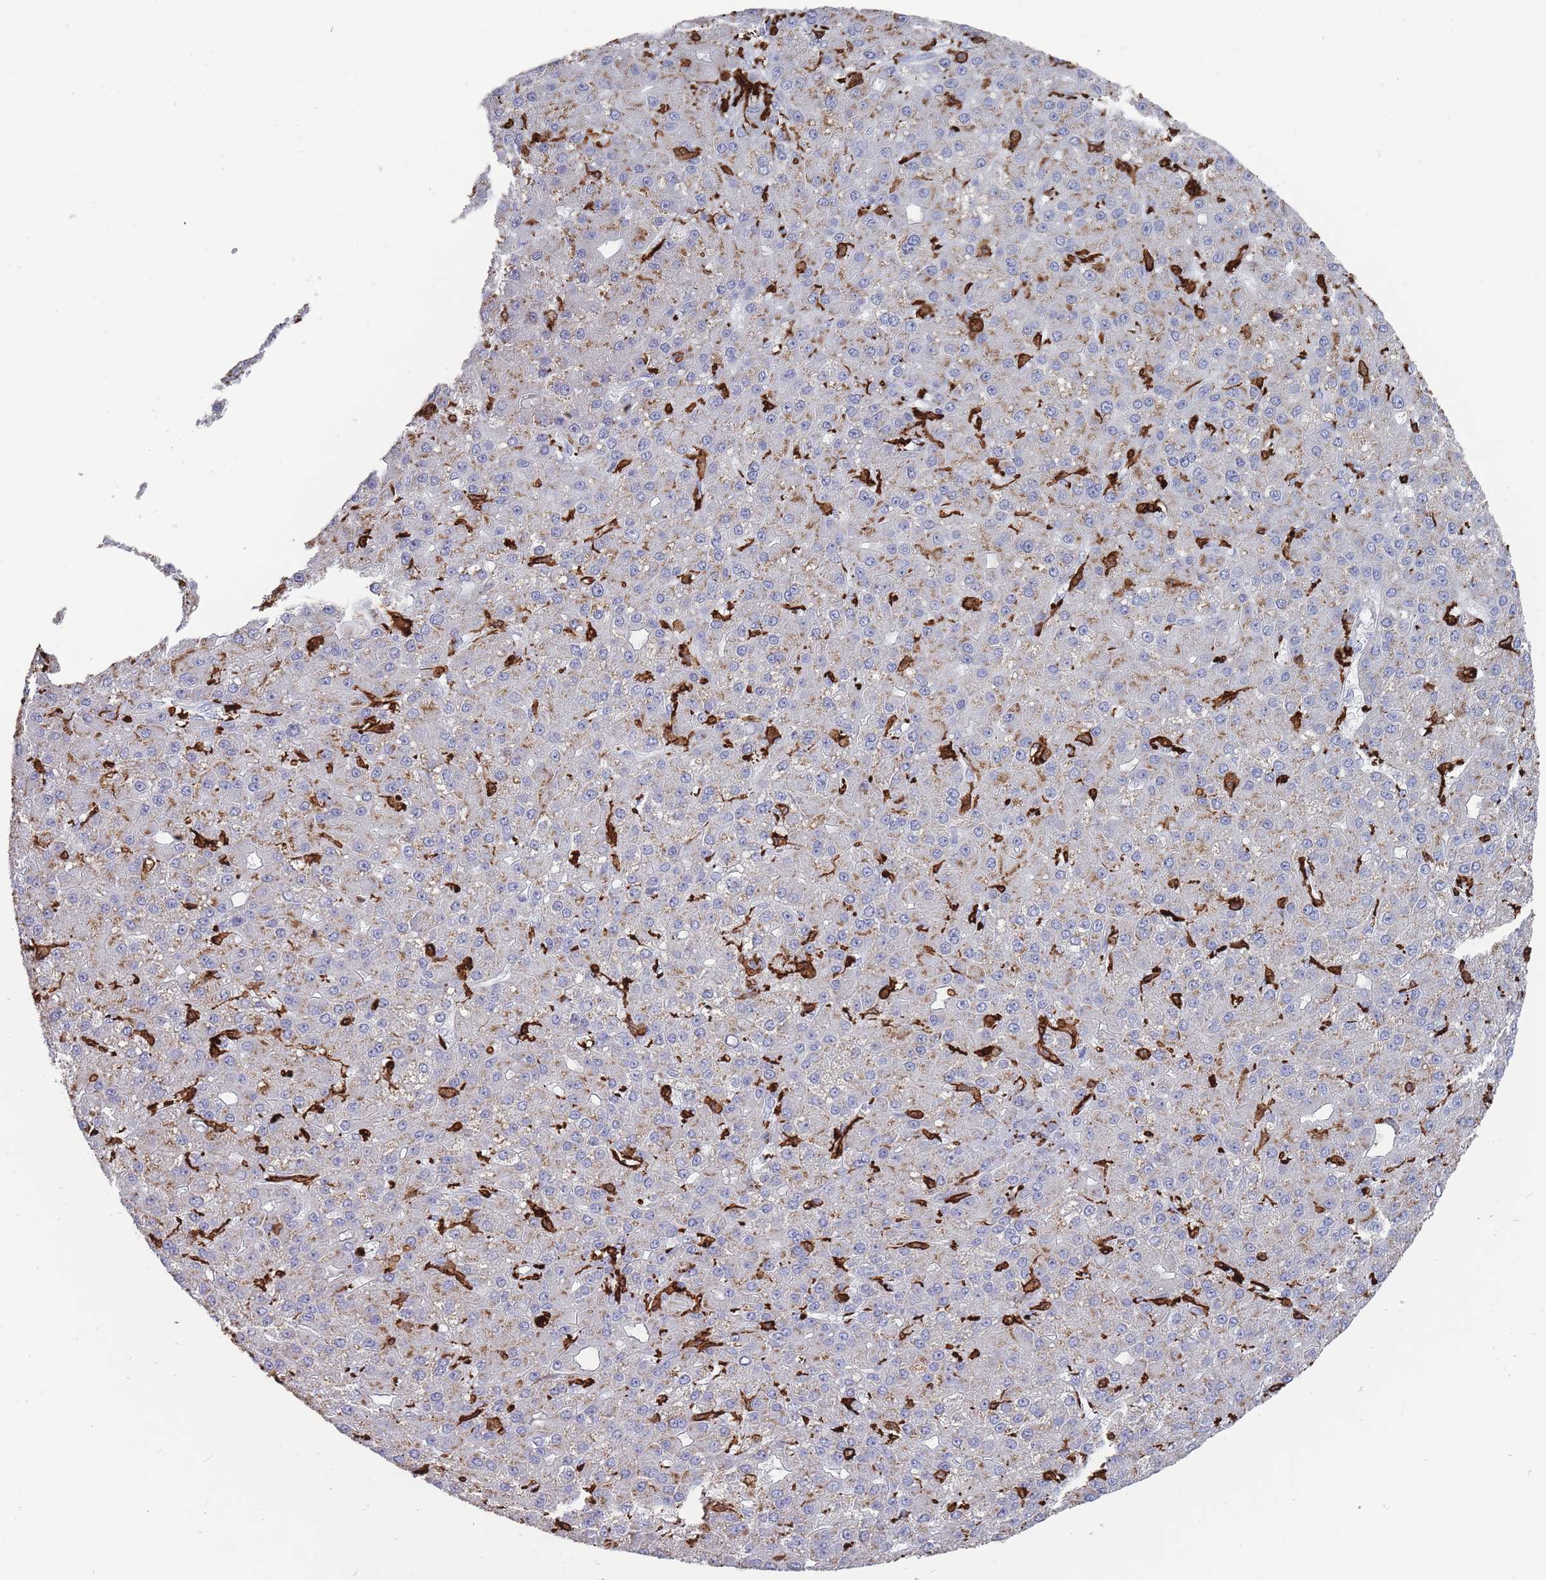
{"staining": {"intensity": "weak", "quantity": "<25%", "location": "cytoplasmic/membranous"}, "tissue": "liver cancer", "cell_type": "Tumor cells", "image_type": "cancer", "snomed": [{"axis": "morphology", "description": "Carcinoma, Hepatocellular, NOS"}, {"axis": "topography", "description": "Liver"}], "caption": "Tumor cells show no significant protein staining in liver cancer.", "gene": "AIF1", "patient": {"sex": "male", "age": 67}}